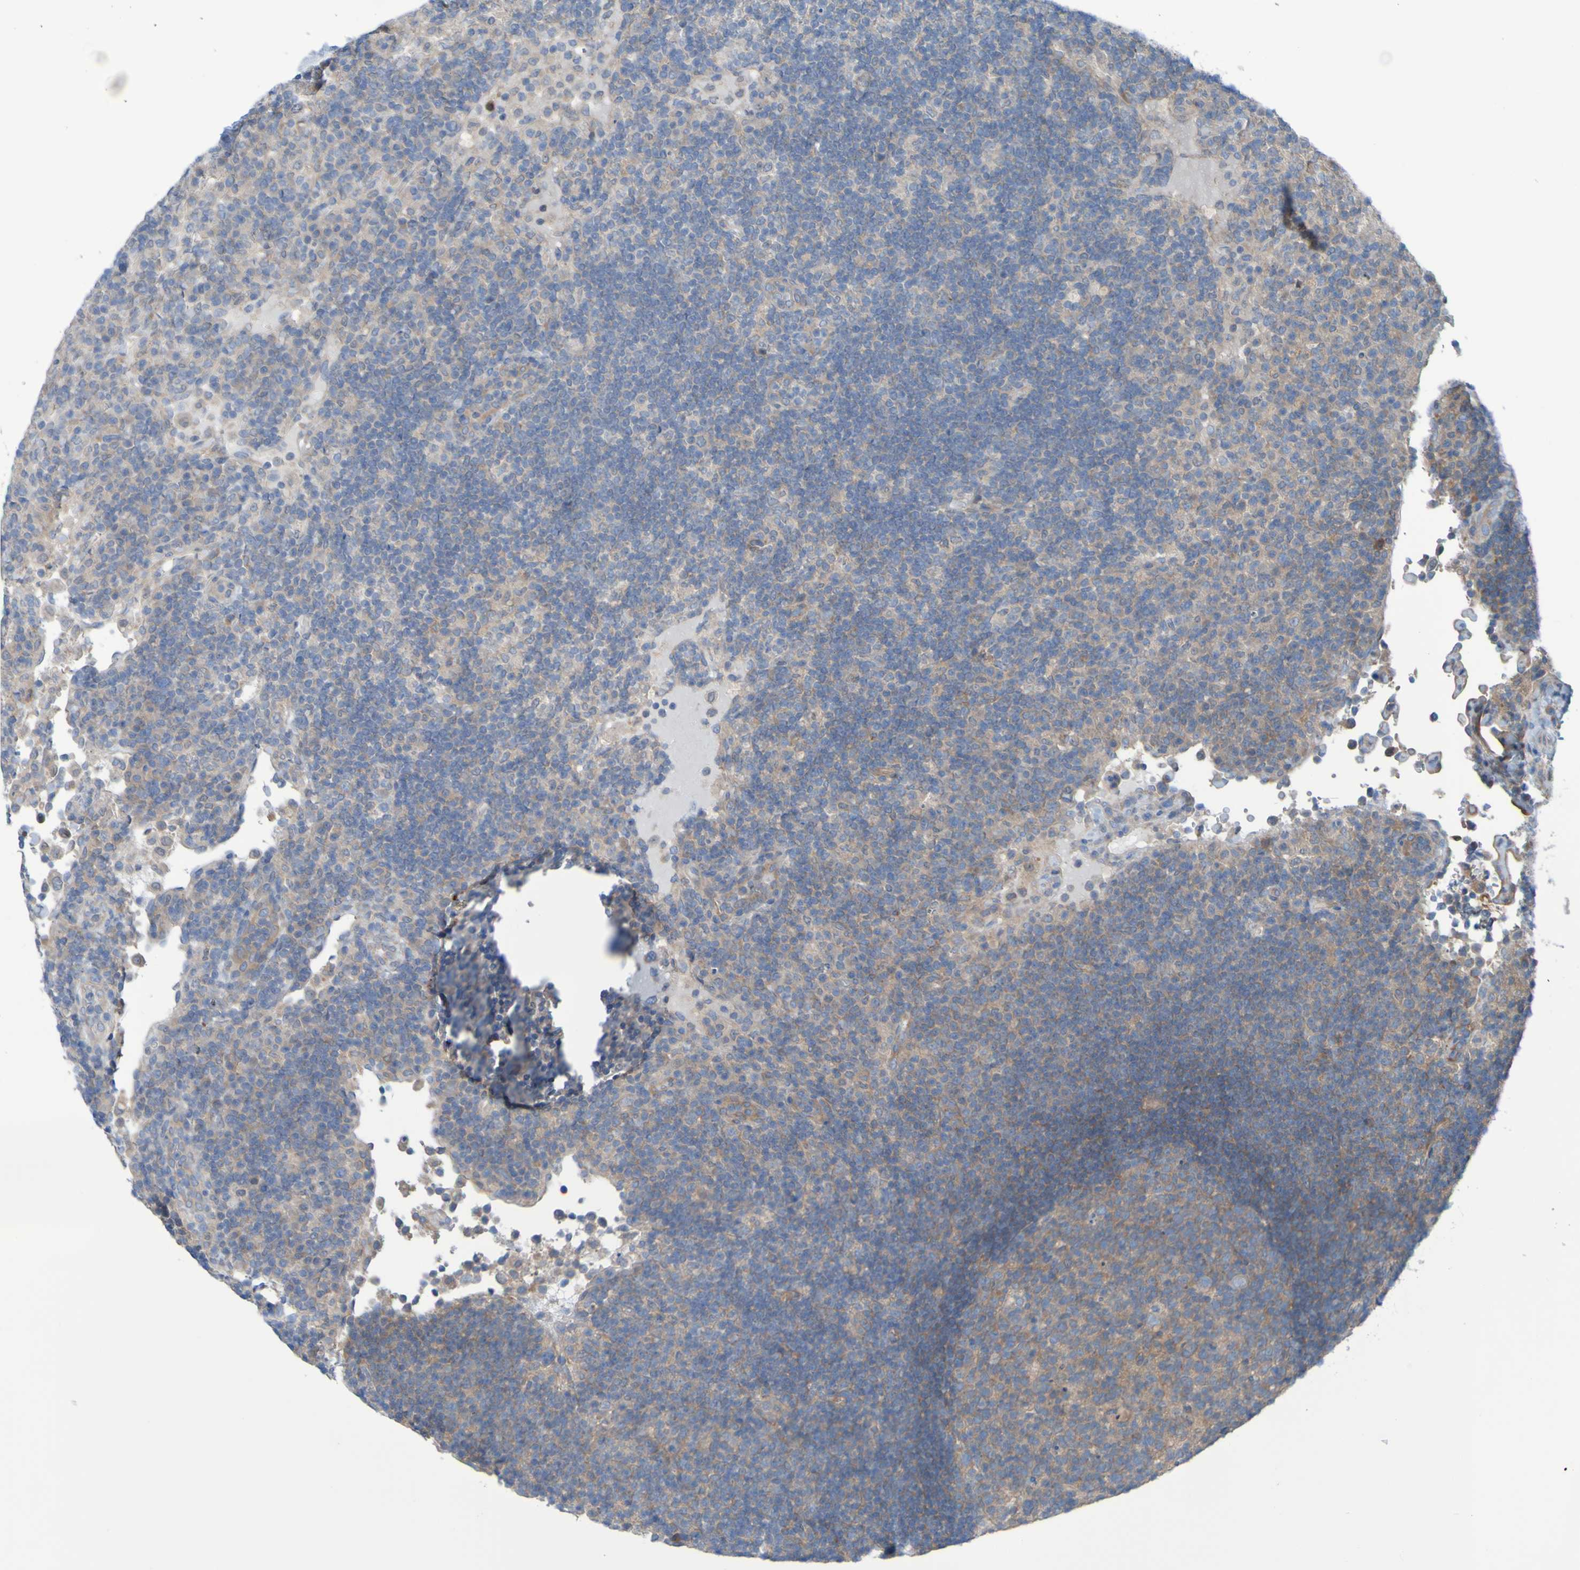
{"staining": {"intensity": "moderate", "quantity": ">75%", "location": "cytoplasmic/membranous"}, "tissue": "lymph node", "cell_type": "Germinal center cells", "image_type": "normal", "snomed": [{"axis": "morphology", "description": "Normal tissue, NOS"}, {"axis": "topography", "description": "Lymph node"}], "caption": "An image showing moderate cytoplasmic/membranous staining in approximately >75% of germinal center cells in normal lymph node, as visualized by brown immunohistochemical staining.", "gene": "NPRL3", "patient": {"sex": "female", "age": 53}}